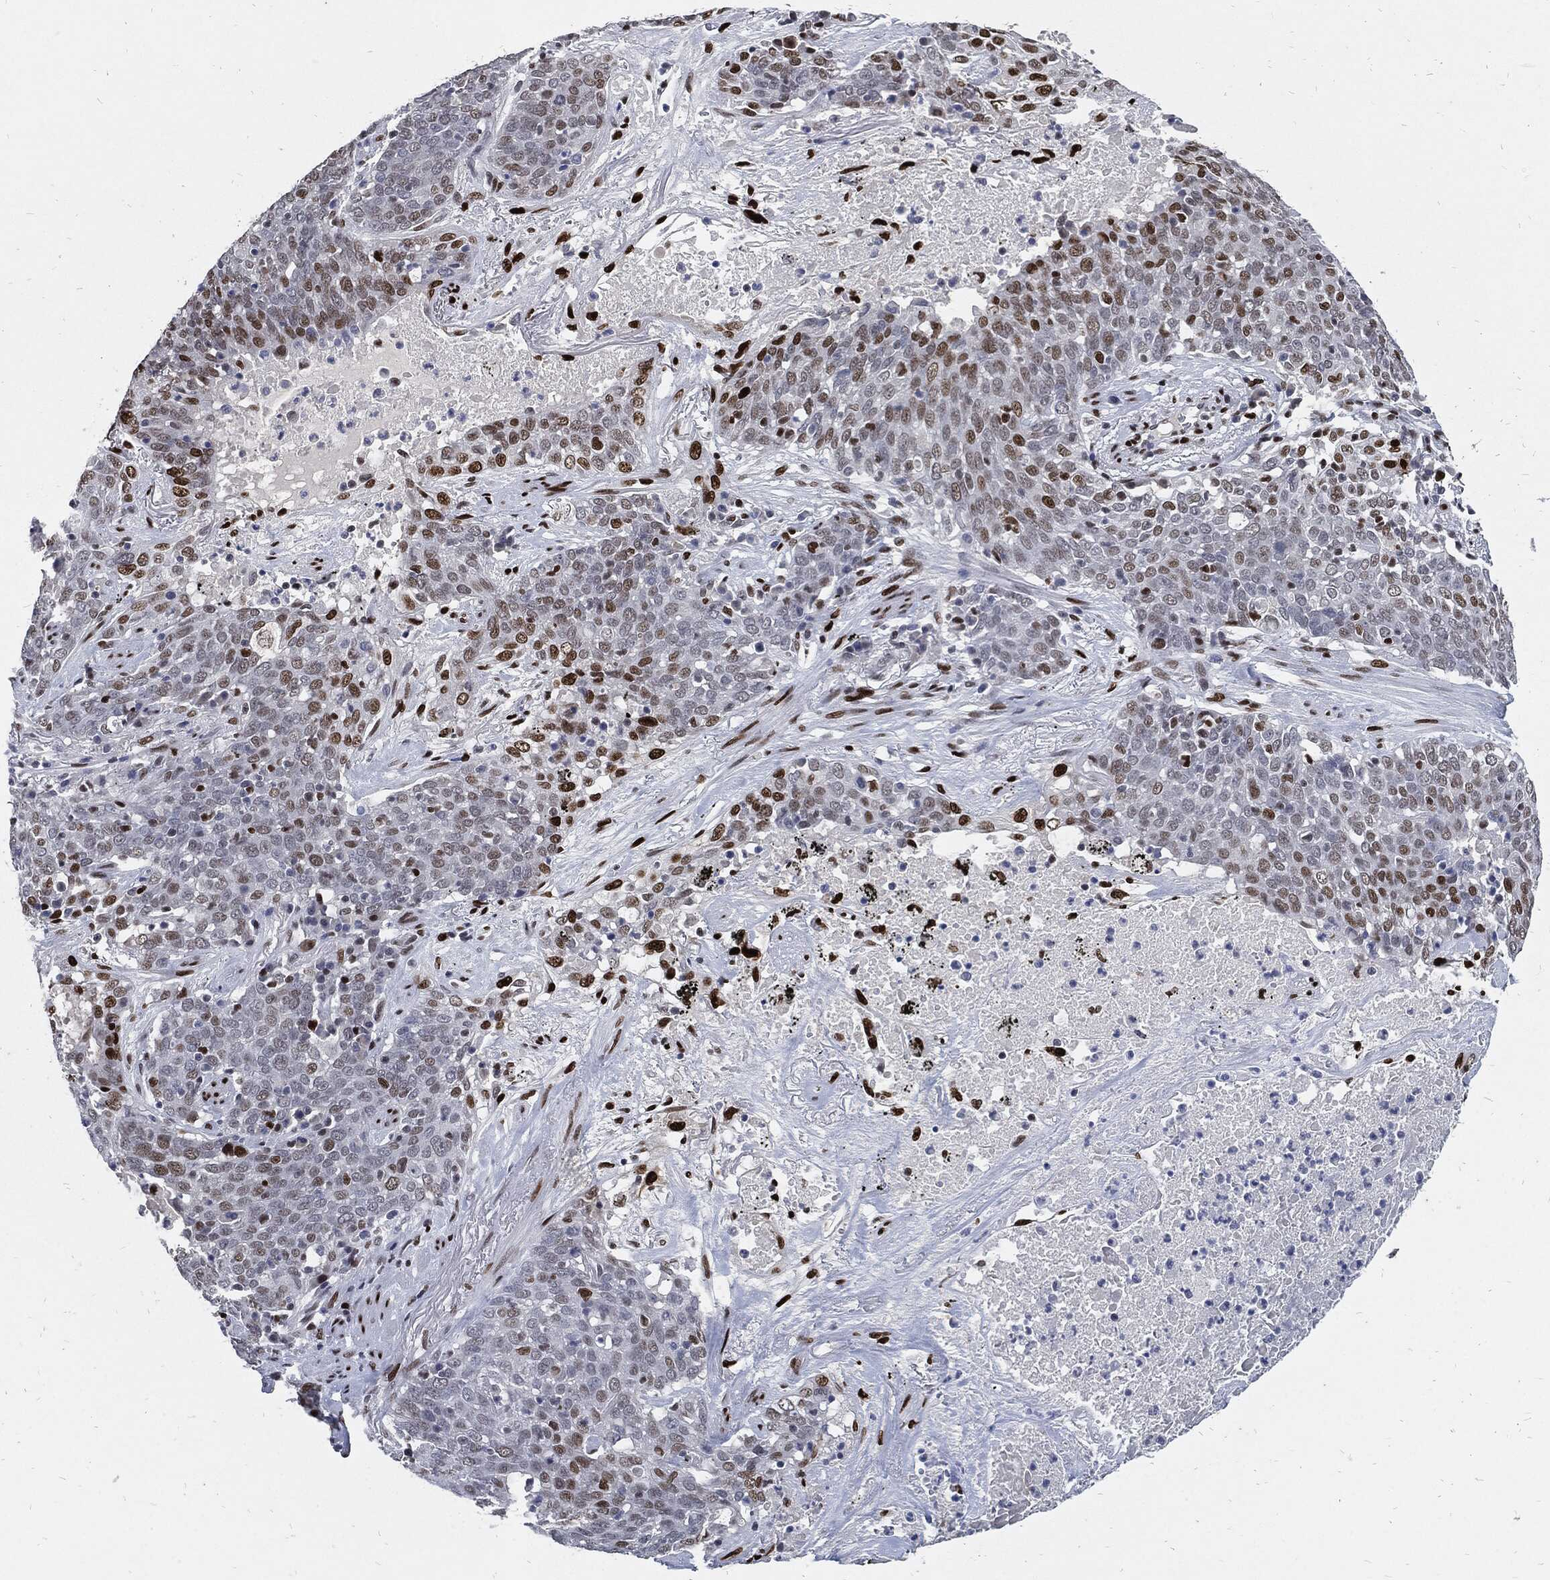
{"staining": {"intensity": "negative", "quantity": "none", "location": "none"}, "tissue": "lung cancer", "cell_type": "Tumor cells", "image_type": "cancer", "snomed": [{"axis": "morphology", "description": "Squamous cell carcinoma, NOS"}, {"axis": "topography", "description": "Lung"}], "caption": "Immunohistochemistry (IHC) image of human squamous cell carcinoma (lung) stained for a protein (brown), which demonstrates no expression in tumor cells.", "gene": "JUN", "patient": {"sex": "male", "age": 82}}